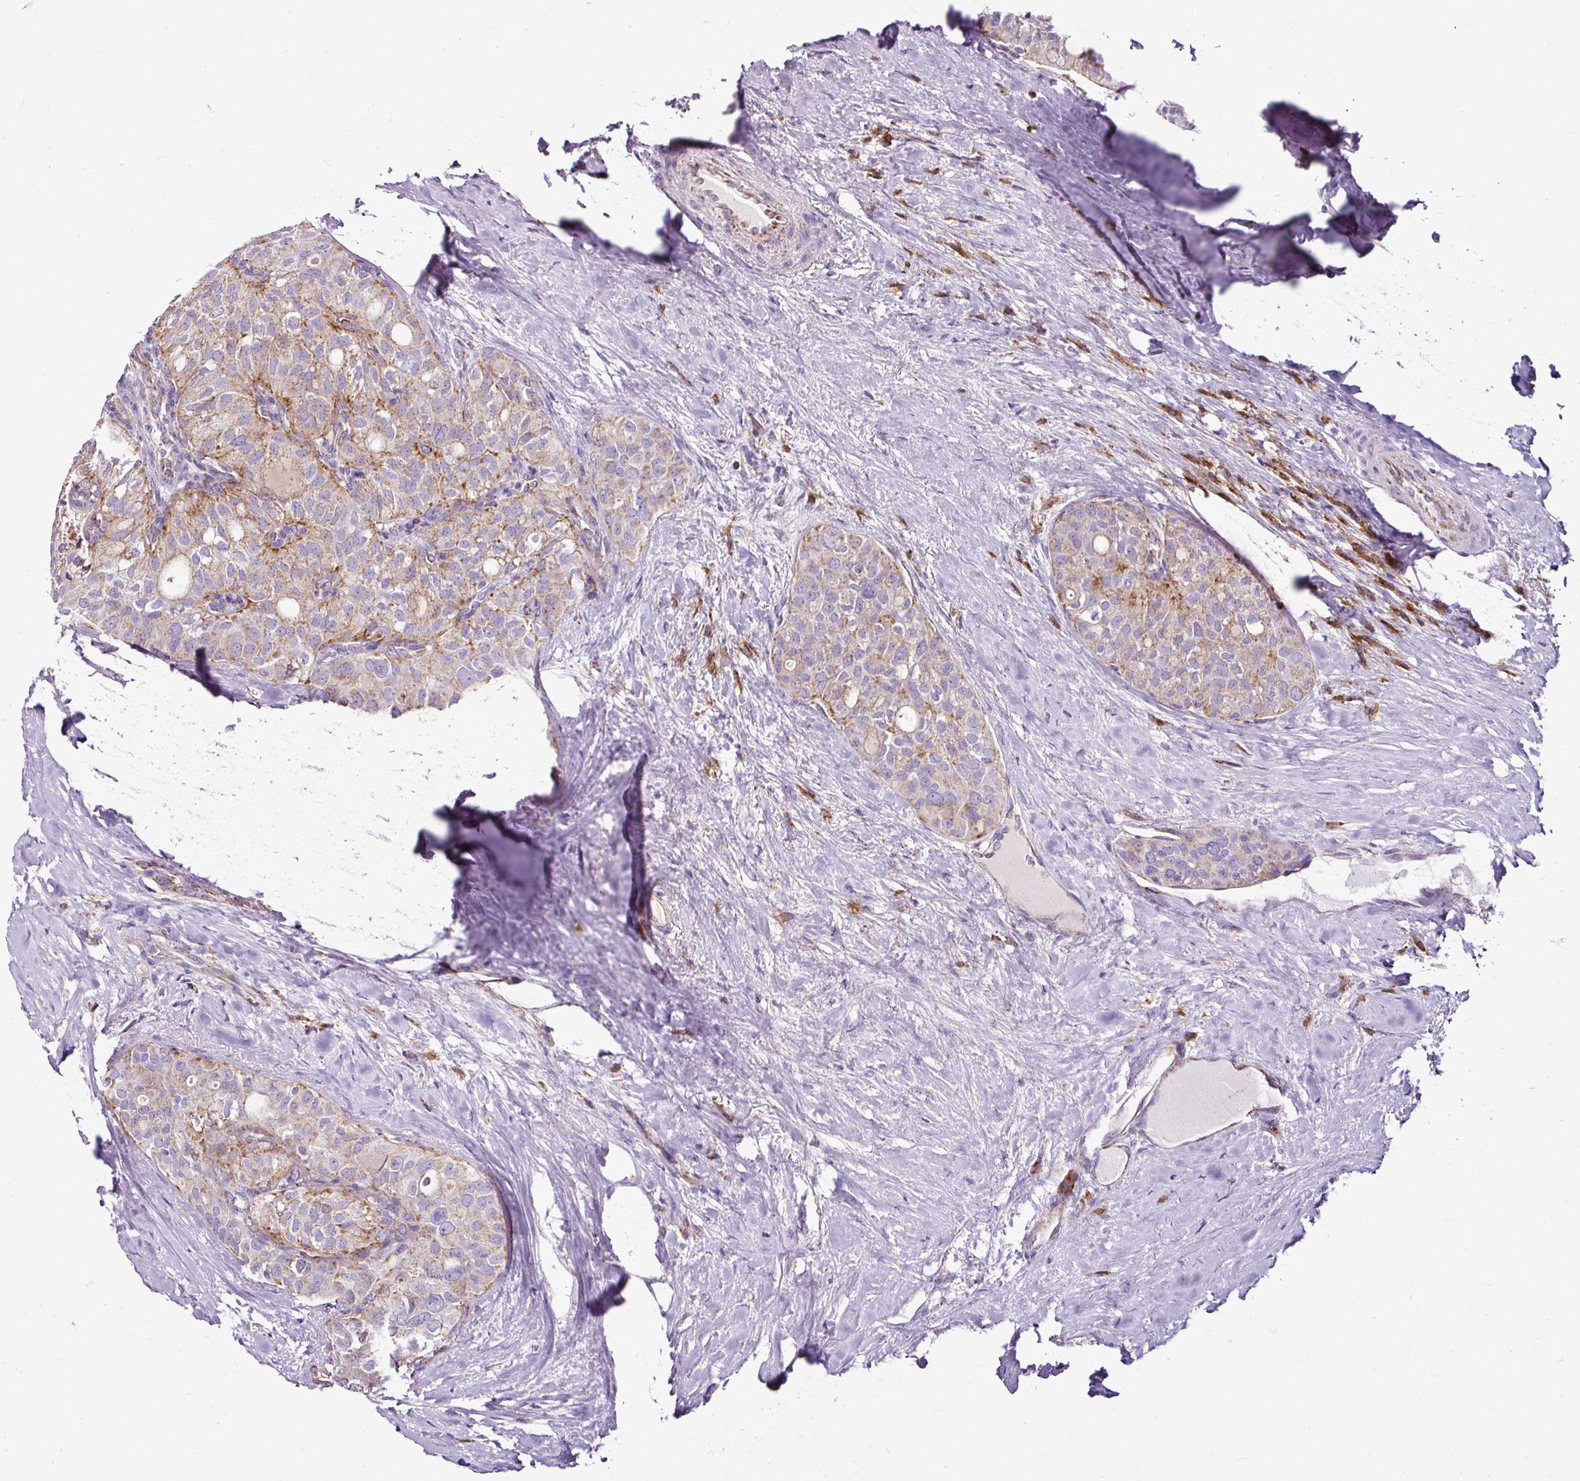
{"staining": {"intensity": "moderate", "quantity": "25%-75%", "location": "cytoplasmic/membranous"}, "tissue": "thyroid cancer", "cell_type": "Tumor cells", "image_type": "cancer", "snomed": [{"axis": "morphology", "description": "Follicular adenoma carcinoma, NOS"}, {"axis": "topography", "description": "Thyroid gland"}], "caption": "Thyroid follicular adenoma carcinoma stained with a brown dye displays moderate cytoplasmic/membranous positive expression in about 25%-75% of tumor cells.", "gene": "DPAGT1", "patient": {"sex": "male", "age": 75}}